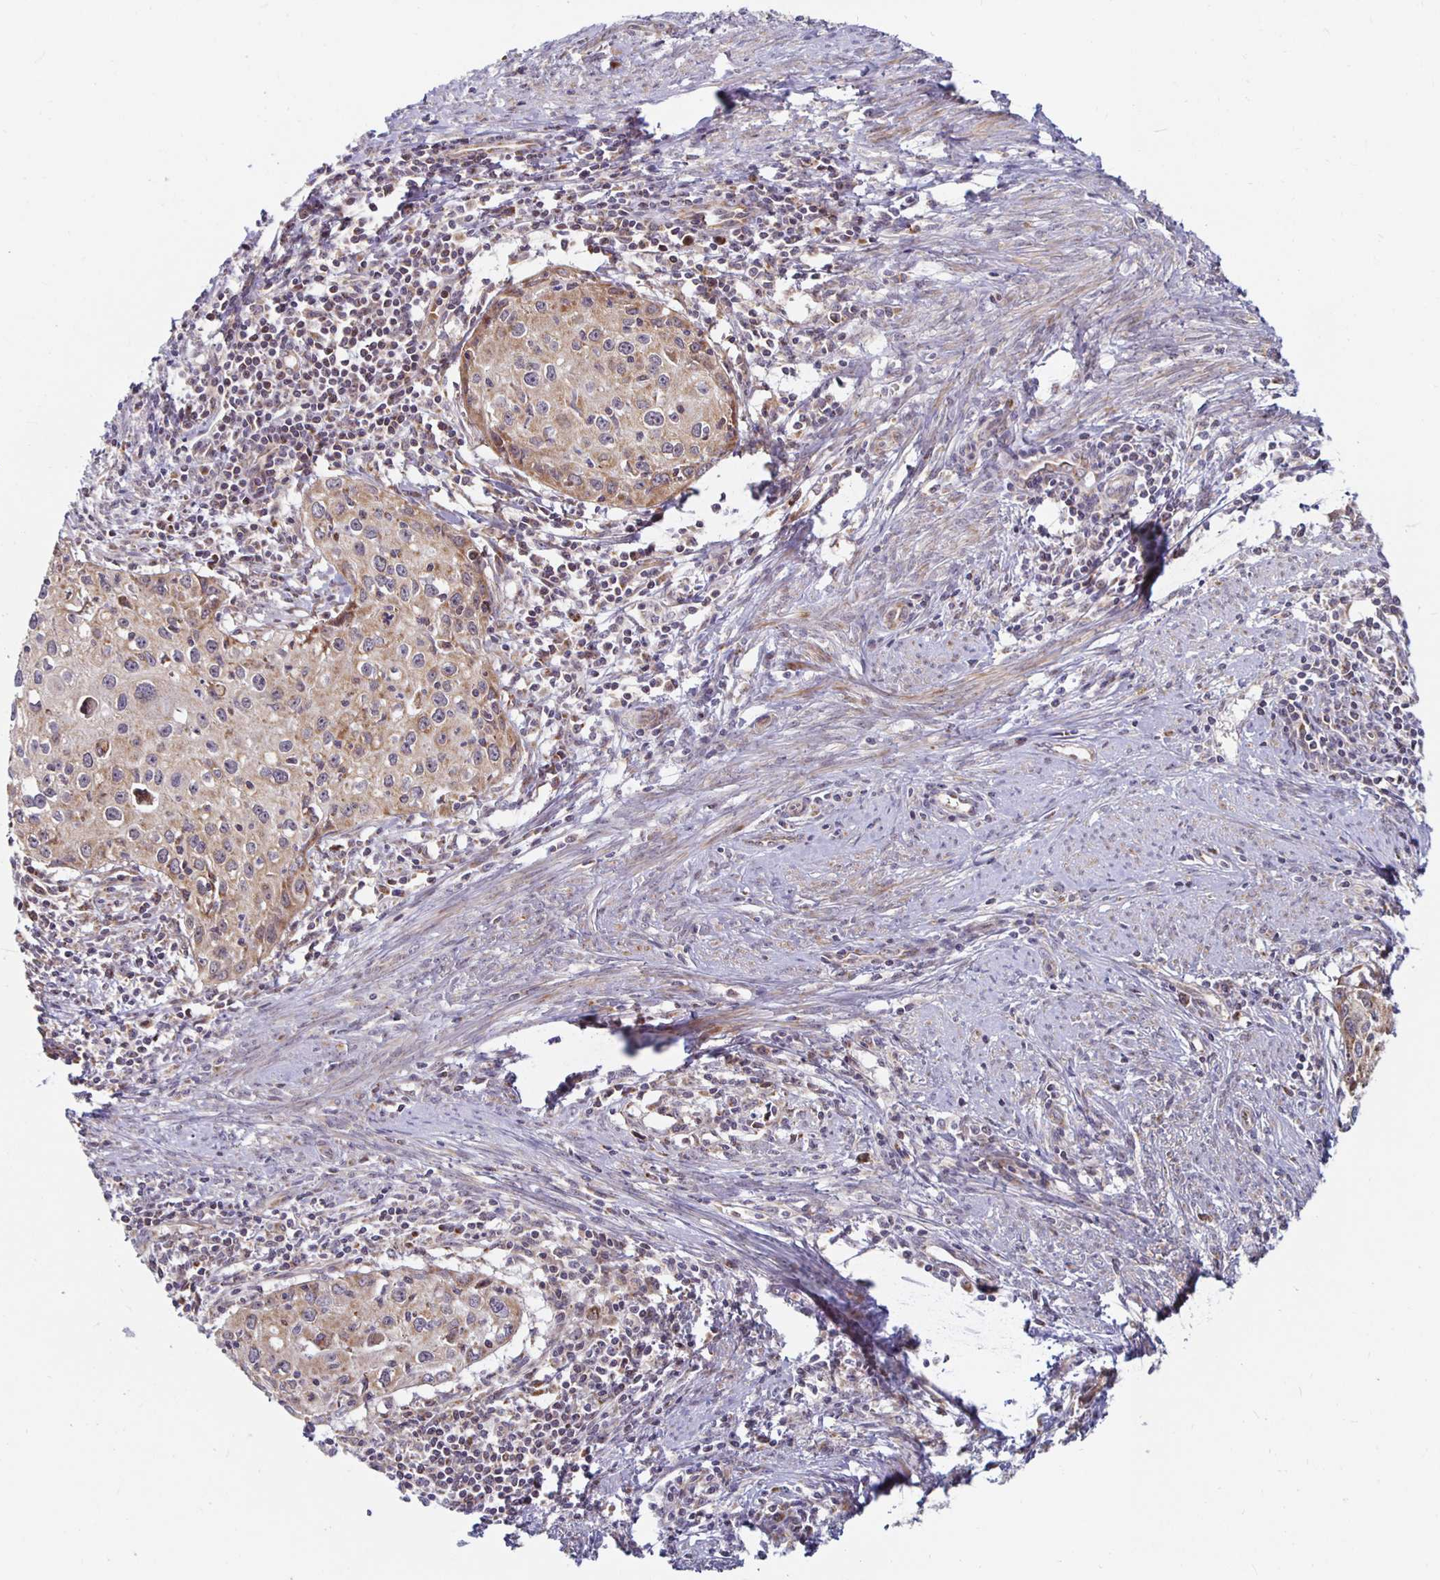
{"staining": {"intensity": "weak", "quantity": "25%-75%", "location": "cytoplasmic/membranous"}, "tissue": "cervical cancer", "cell_type": "Tumor cells", "image_type": "cancer", "snomed": [{"axis": "morphology", "description": "Squamous cell carcinoma, NOS"}, {"axis": "topography", "description": "Cervix"}], "caption": "Immunohistochemistry (DAB) staining of human cervical cancer reveals weak cytoplasmic/membranous protein positivity in about 25%-75% of tumor cells. (brown staining indicates protein expression, while blue staining denotes nuclei).", "gene": "MRPL28", "patient": {"sex": "female", "age": 40}}